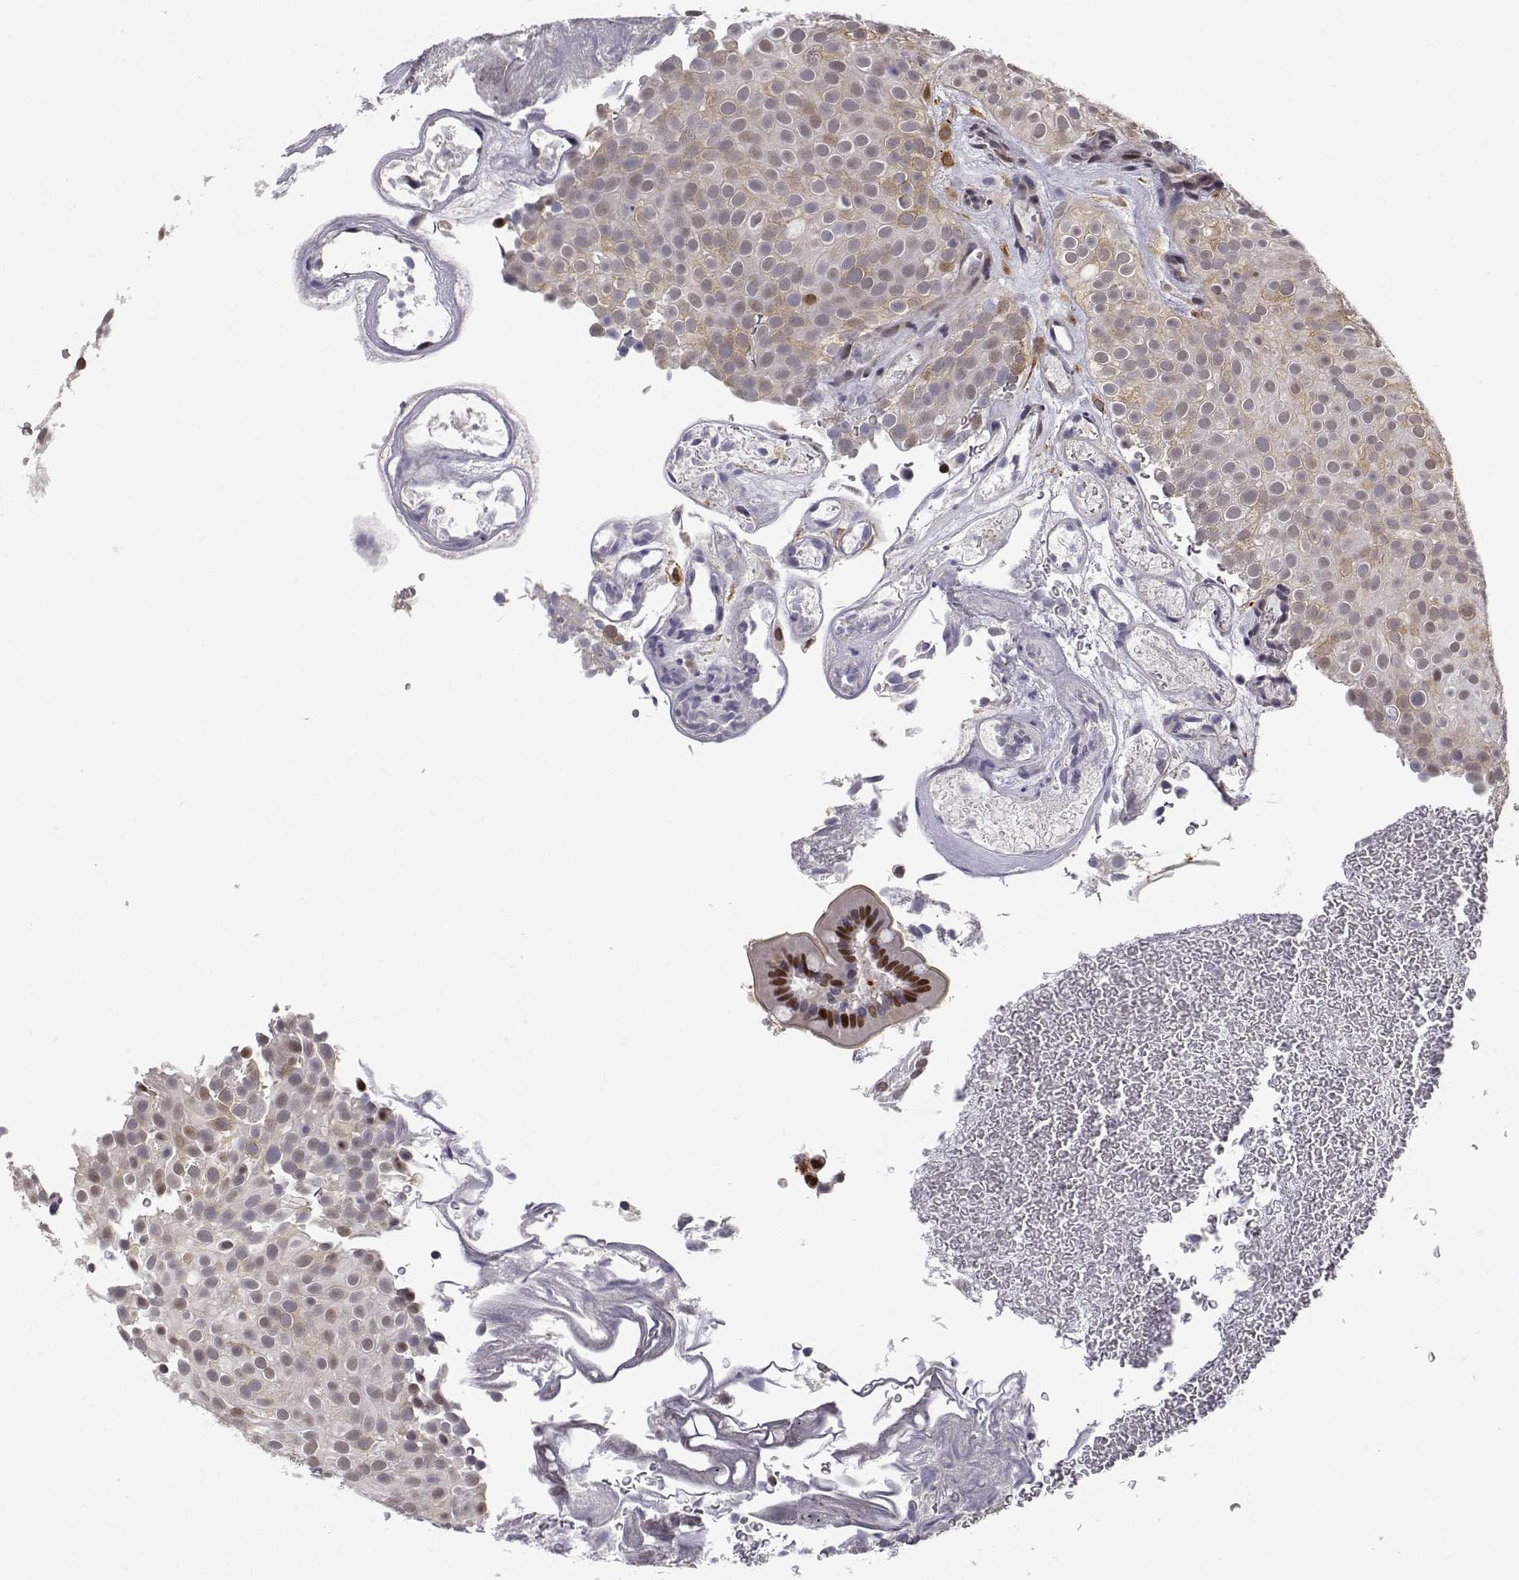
{"staining": {"intensity": "weak", "quantity": "25%-75%", "location": "cytoplasmic/membranous"}, "tissue": "urothelial cancer", "cell_type": "Tumor cells", "image_type": "cancer", "snomed": [{"axis": "morphology", "description": "Urothelial carcinoma, Low grade"}, {"axis": "topography", "description": "Urinary bladder"}], "caption": "Immunohistochemistry (IHC) histopathology image of neoplastic tissue: human urothelial carcinoma (low-grade) stained using immunohistochemistry (IHC) displays low levels of weak protein expression localized specifically in the cytoplasmic/membranous of tumor cells, appearing as a cytoplasmic/membranous brown color.", "gene": "PHGDH", "patient": {"sex": "male", "age": 78}}